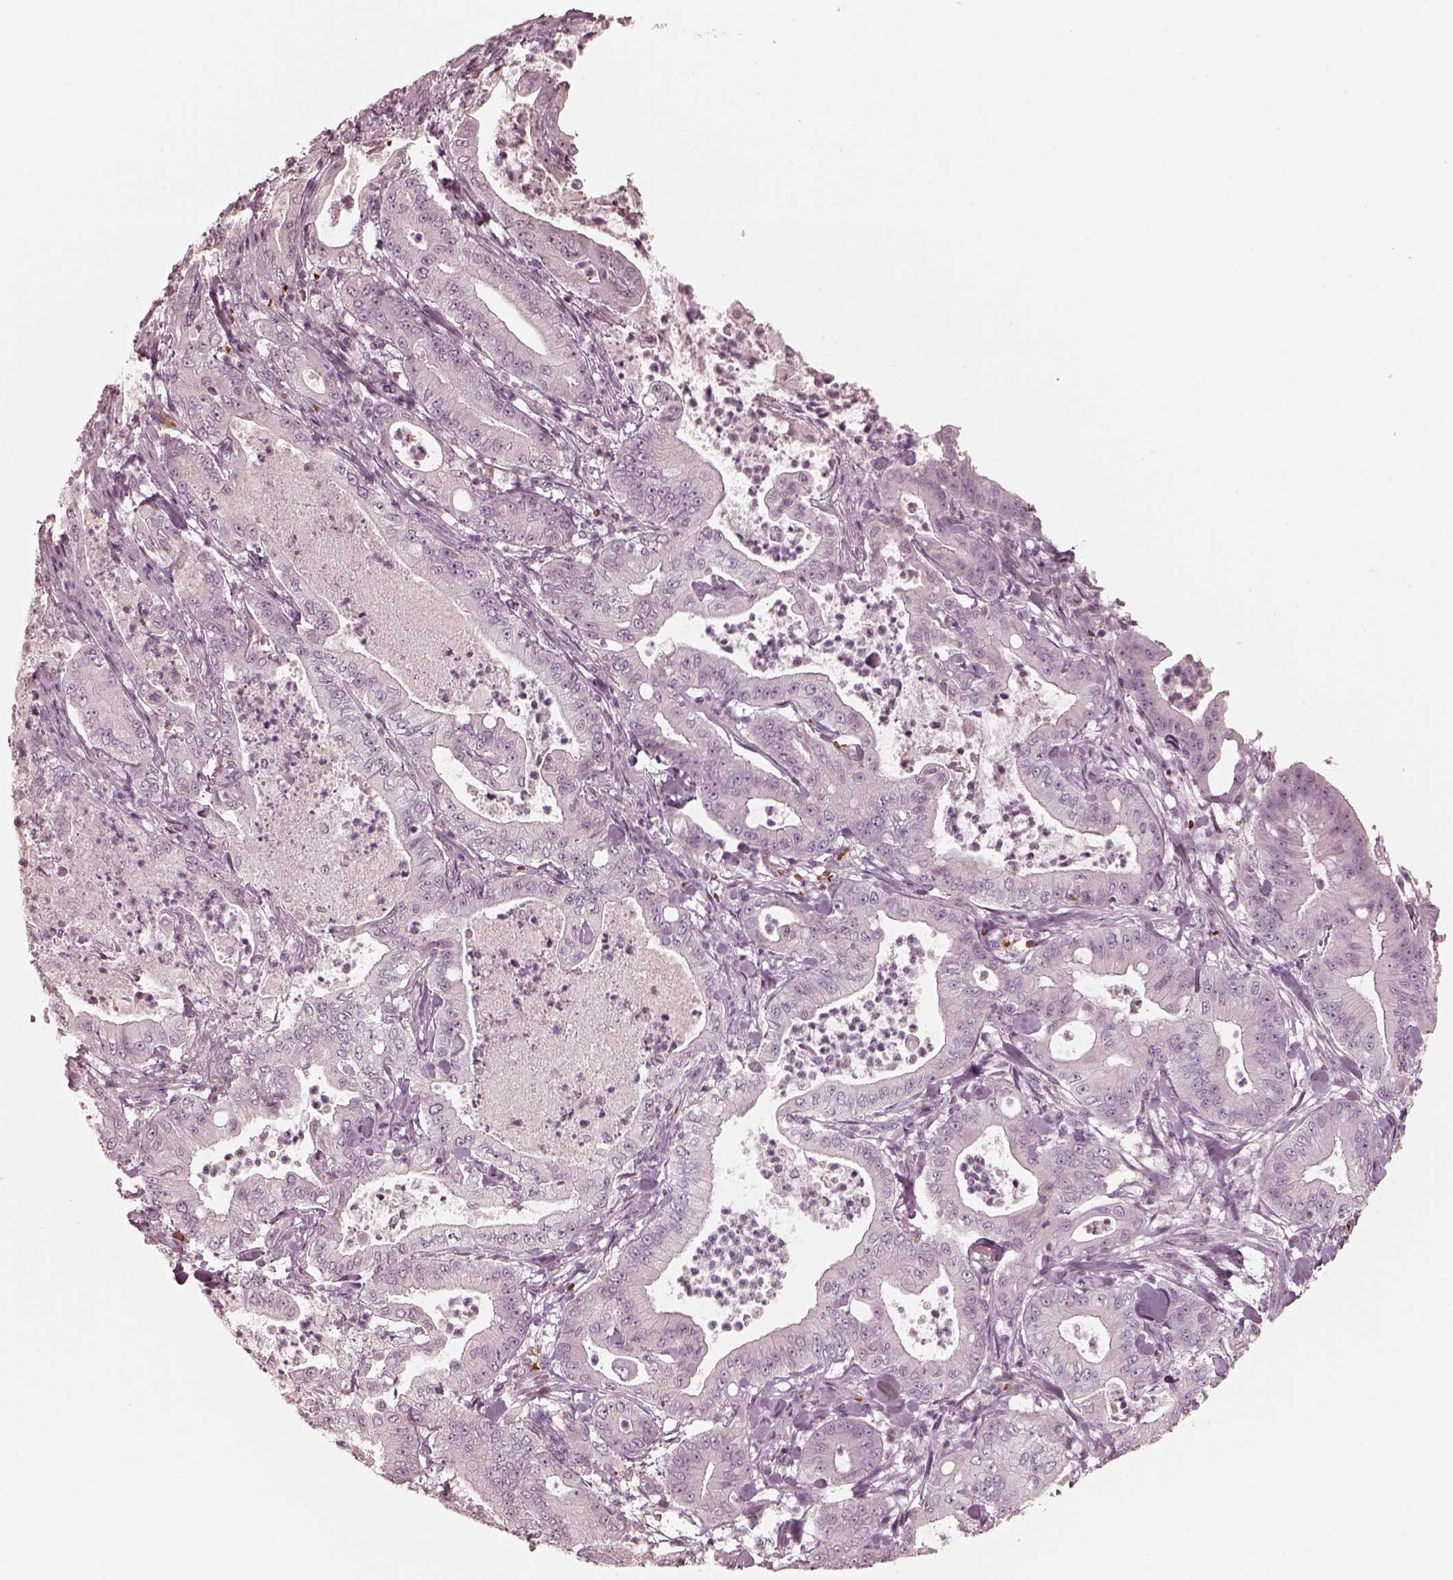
{"staining": {"intensity": "negative", "quantity": "none", "location": "none"}, "tissue": "pancreatic cancer", "cell_type": "Tumor cells", "image_type": "cancer", "snomed": [{"axis": "morphology", "description": "Adenocarcinoma, NOS"}, {"axis": "topography", "description": "Pancreas"}], "caption": "A high-resolution histopathology image shows IHC staining of adenocarcinoma (pancreatic), which reveals no significant expression in tumor cells.", "gene": "ANKLE1", "patient": {"sex": "male", "age": 71}}